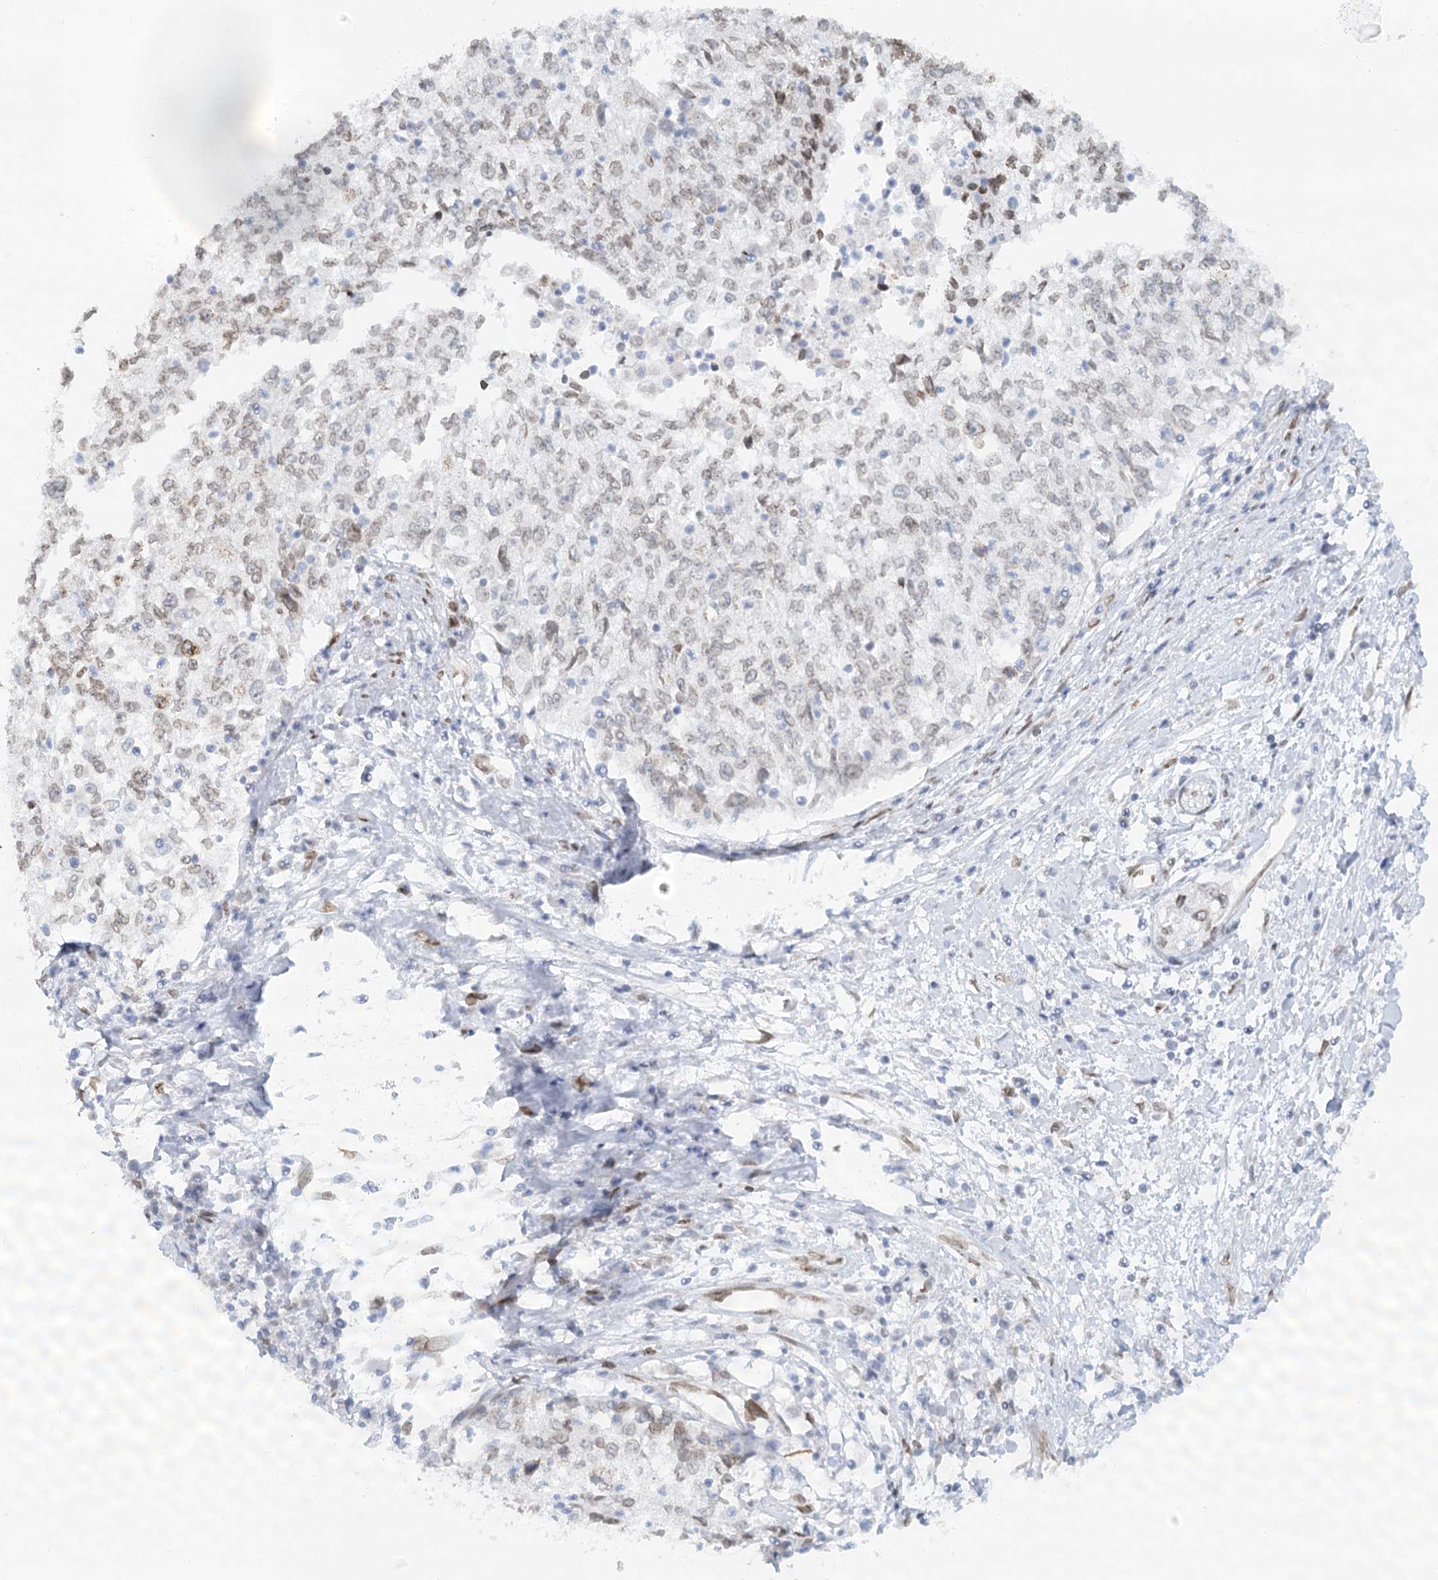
{"staining": {"intensity": "weak", "quantity": "<25%", "location": "nuclear"}, "tissue": "cervical cancer", "cell_type": "Tumor cells", "image_type": "cancer", "snomed": [{"axis": "morphology", "description": "Squamous cell carcinoma, NOS"}, {"axis": "topography", "description": "Cervix"}], "caption": "Tumor cells show no significant protein expression in cervical cancer.", "gene": "VWA5A", "patient": {"sex": "female", "age": 57}}